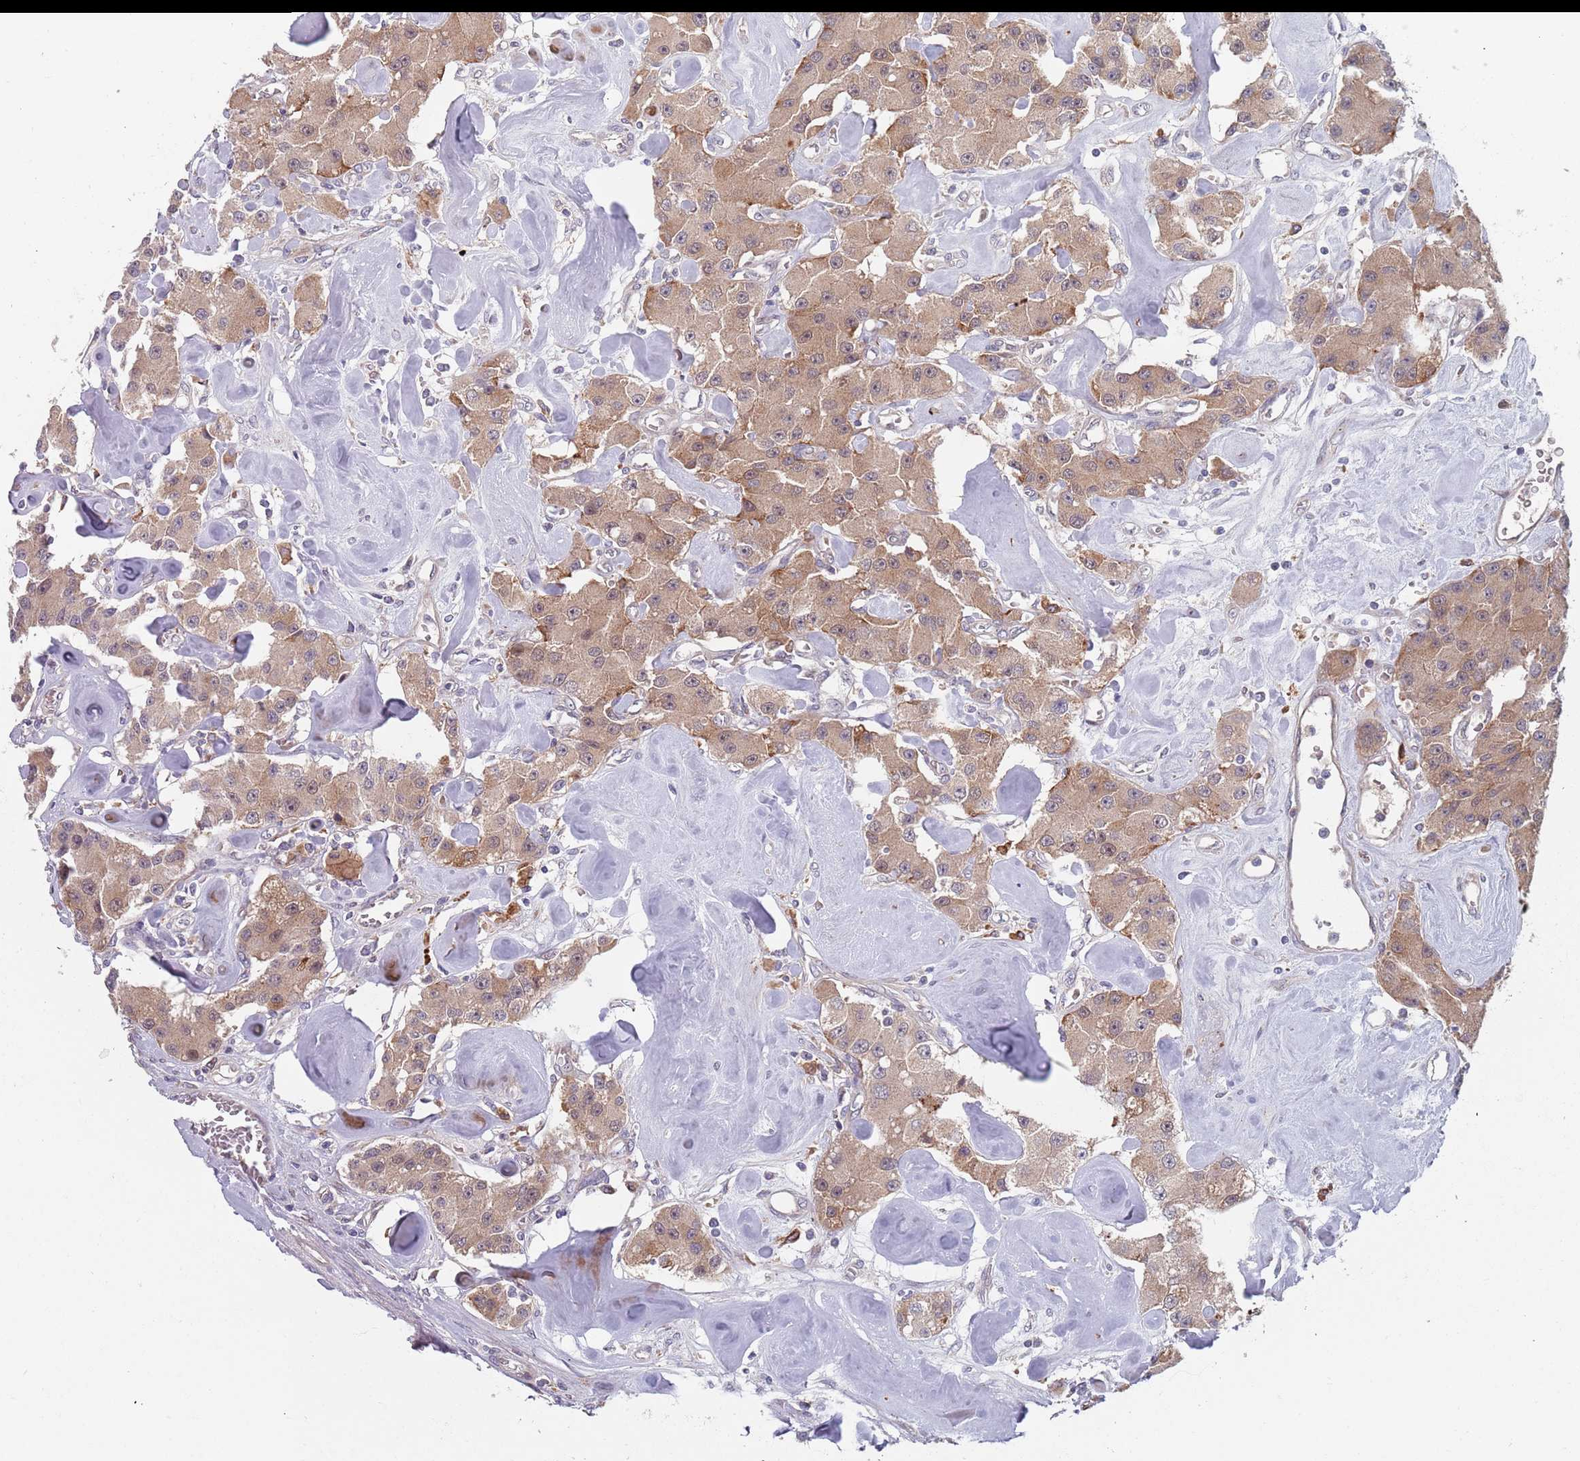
{"staining": {"intensity": "moderate", "quantity": ">75%", "location": "cytoplasmic/membranous"}, "tissue": "carcinoid", "cell_type": "Tumor cells", "image_type": "cancer", "snomed": [{"axis": "morphology", "description": "Carcinoid, malignant, NOS"}, {"axis": "topography", "description": "Pancreas"}], "caption": "Immunohistochemical staining of carcinoid reveals medium levels of moderate cytoplasmic/membranous expression in about >75% of tumor cells.", "gene": "ZNF140", "patient": {"sex": "male", "age": 41}}